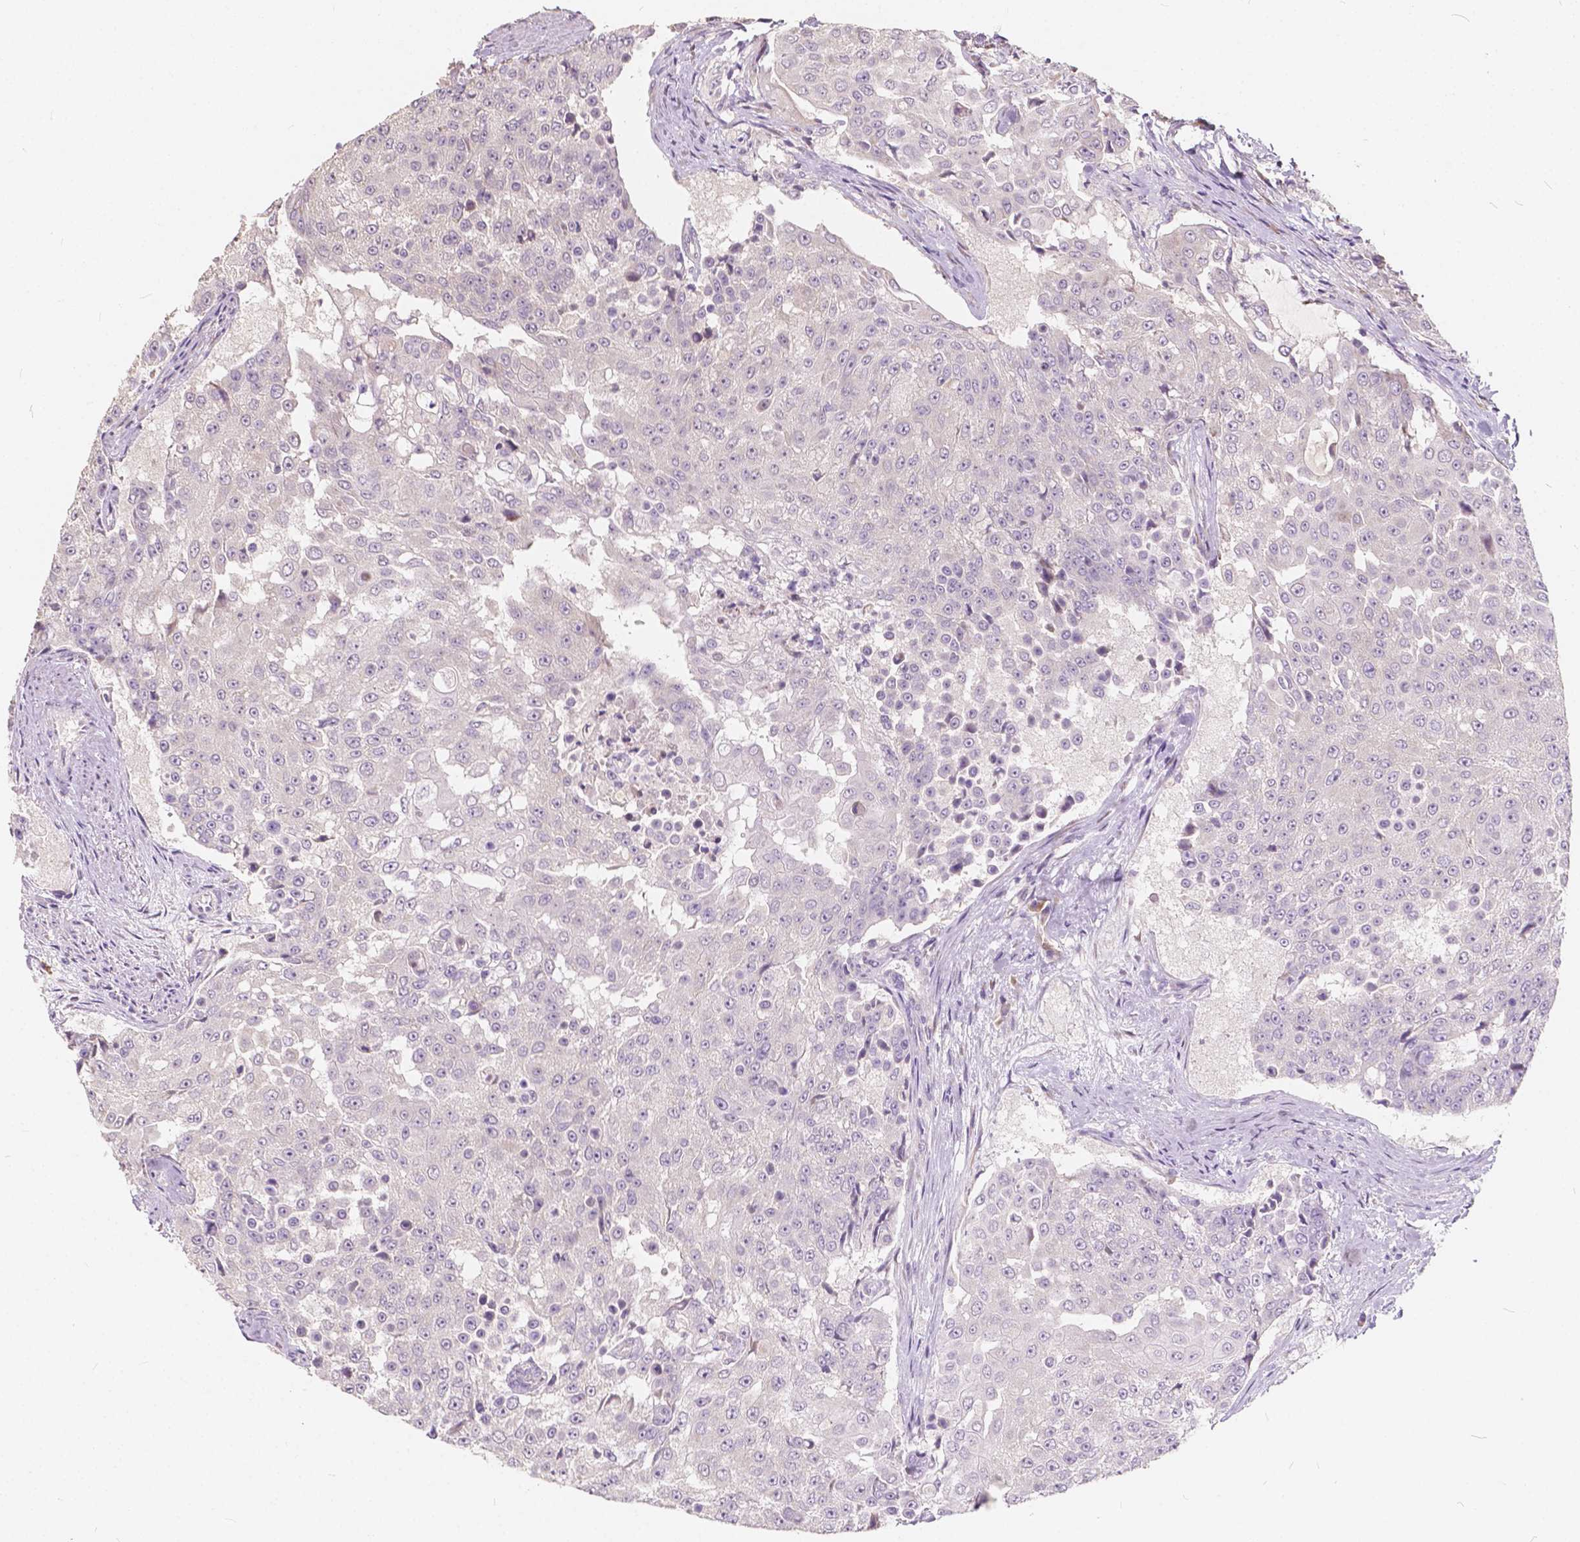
{"staining": {"intensity": "negative", "quantity": "none", "location": "none"}, "tissue": "urothelial cancer", "cell_type": "Tumor cells", "image_type": "cancer", "snomed": [{"axis": "morphology", "description": "Urothelial carcinoma, High grade"}, {"axis": "topography", "description": "Urinary bladder"}], "caption": "IHC image of urothelial cancer stained for a protein (brown), which demonstrates no expression in tumor cells. (Brightfield microscopy of DAB IHC at high magnification).", "gene": "SLC7A8", "patient": {"sex": "female", "age": 63}}